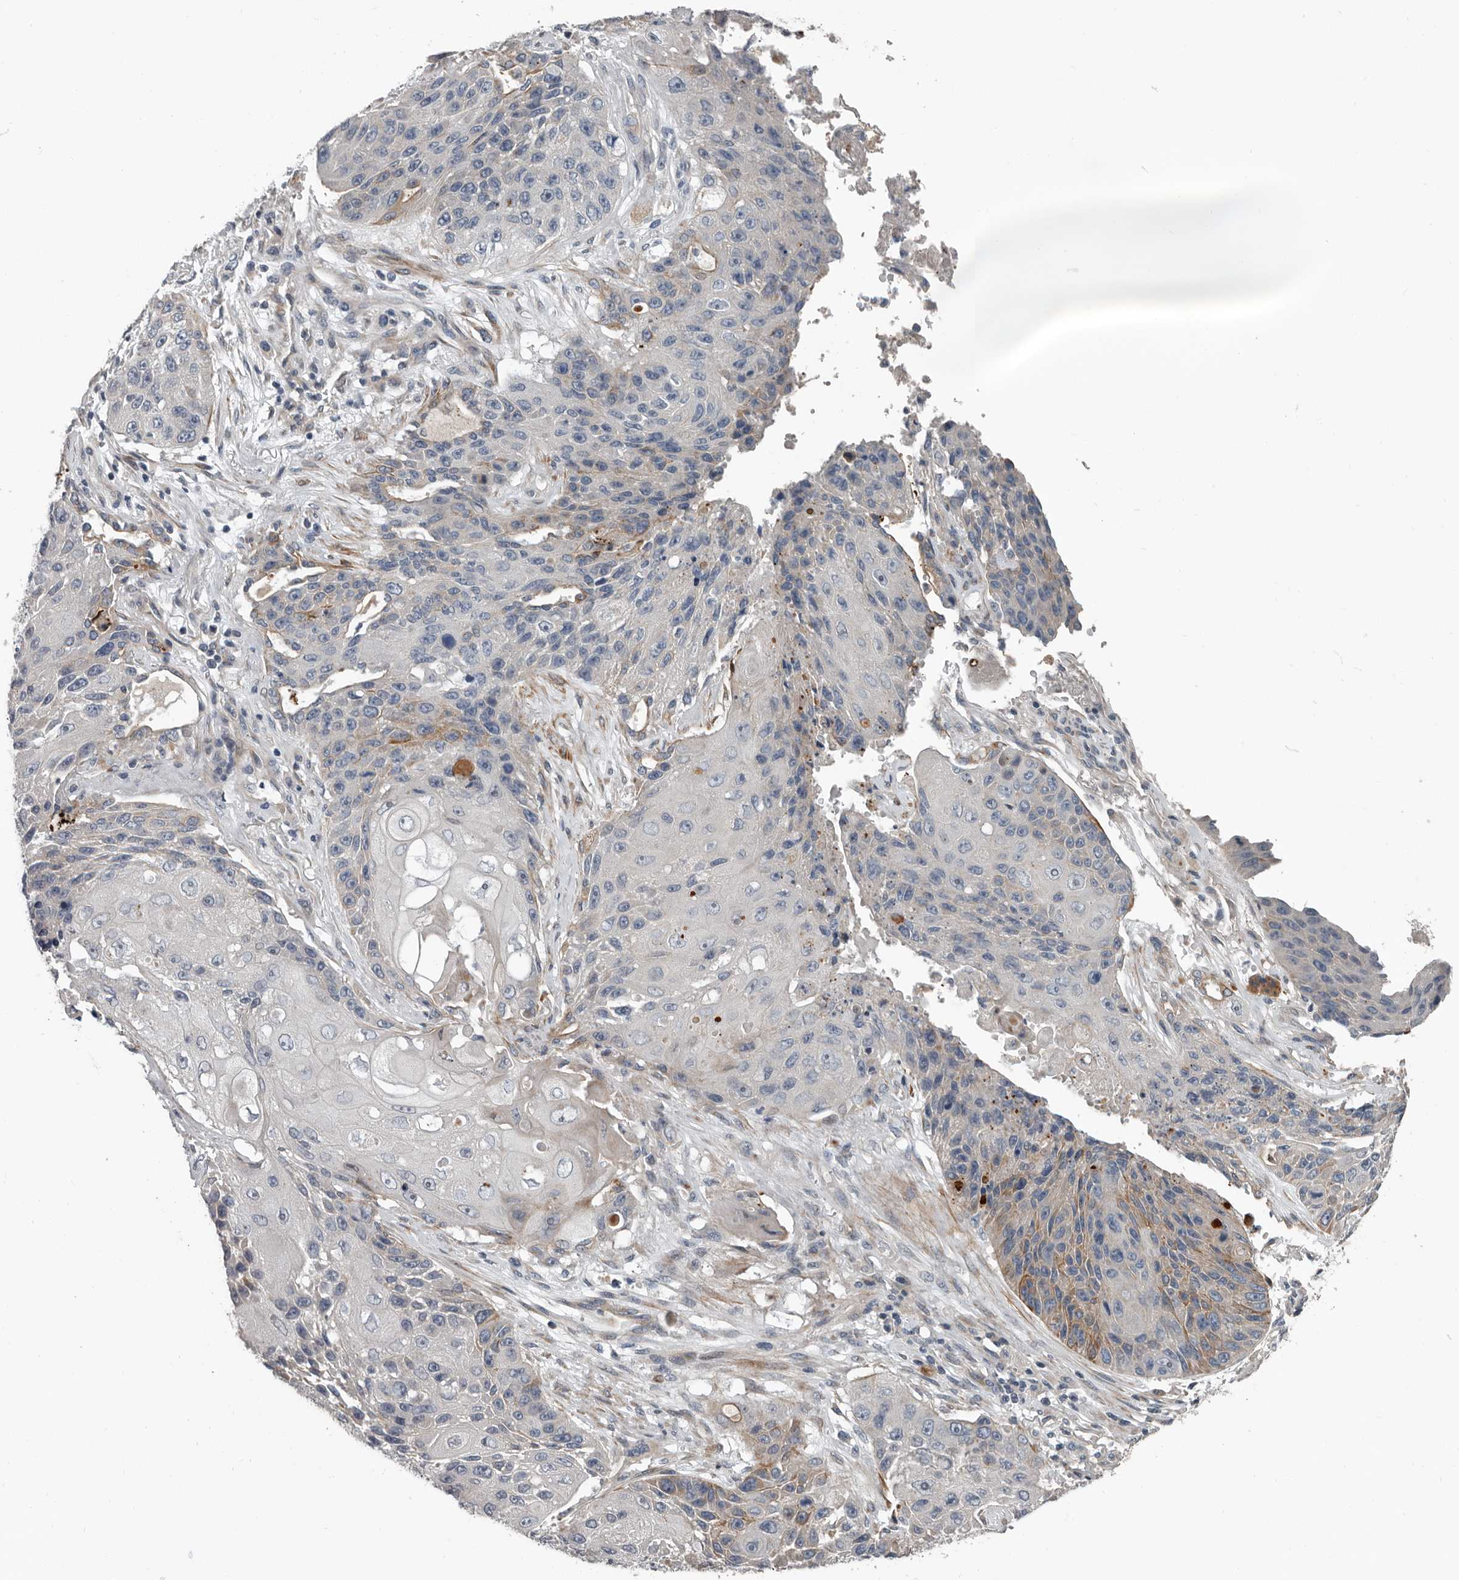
{"staining": {"intensity": "moderate", "quantity": "<25%", "location": "cytoplasmic/membranous"}, "tissue": "lung cancer", "cell_type": "Tumor cells", "image_type": "cancer", "snomed": [{"axis": "morphology", "description": "Squamous cell carcinoma, NOS"}, {"axis": "topography", "description": "Lung"}], "caption": "Tumor cells show low levels of moderate cytoplasmic/membranous staining in approximately <25% of cells in lung cancer (squamous cell carcinoma). The protein of interest is shown in brown color, while the nuclei are stained blue.", "gene": "DPY19L4", "patient": {"sex": "male", "age": 61}}